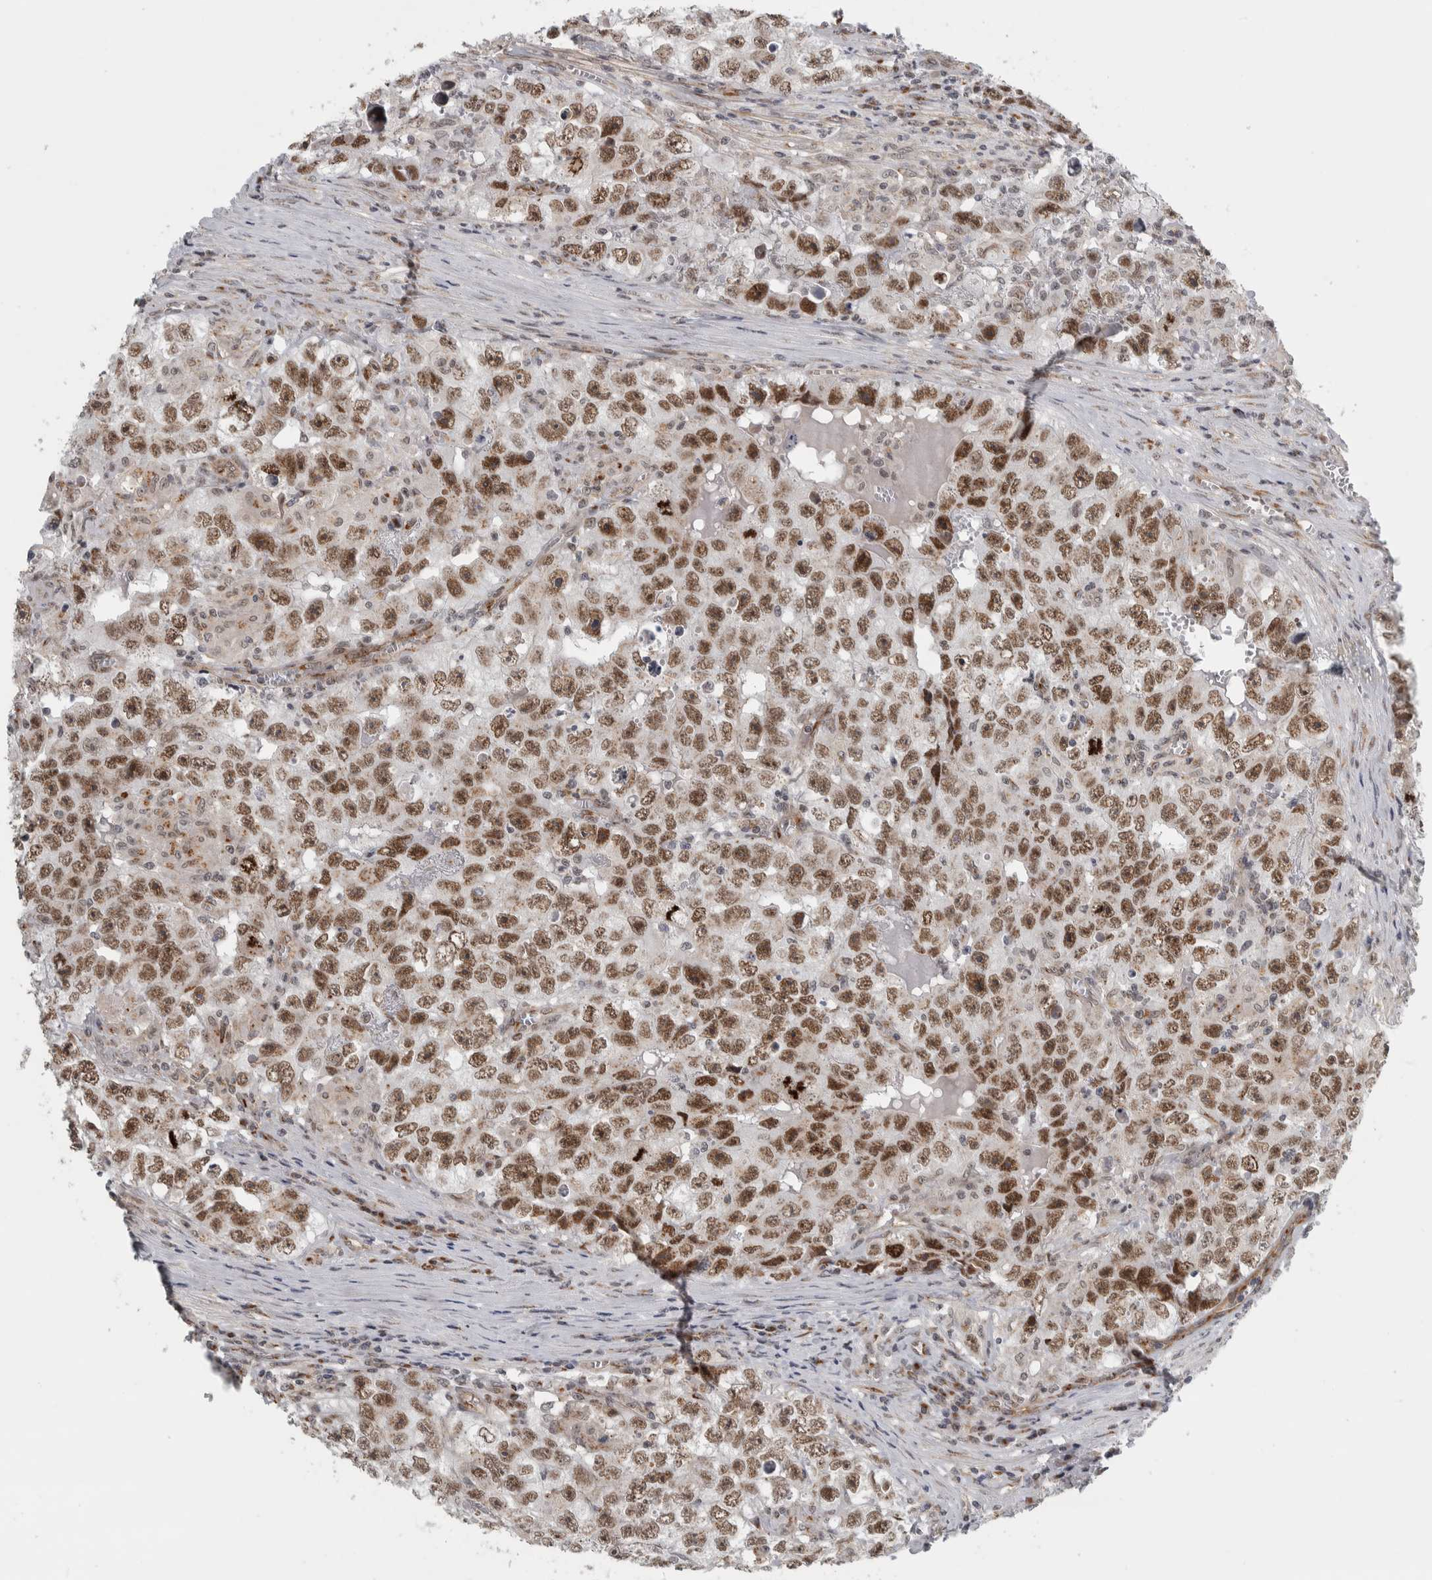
{"staining": {"intensity": "strong", "quantity": ">75%", "location": "nuclear"}, "tissue": "testis cancer", "cell_type": "Tumor cells", "image_type": "cancer", "snomed": [{"axis": "morphology", "description": "Seminoma, NOS"}, {"axis": "morphology", "description": "Carcinoma, Embryonal, NOS"}, {"axis": "topography", "description": "Testis"}], "caption": "Immunohistochemical staining of human testis cancer (embryonal carcinoma) reveals high levels of strong nuclear expression in about >75% of tumor cells. Nuclei are stained in blue.", "gene": "ZMYND8", "patient": {"sex": "male", "age": 43}}